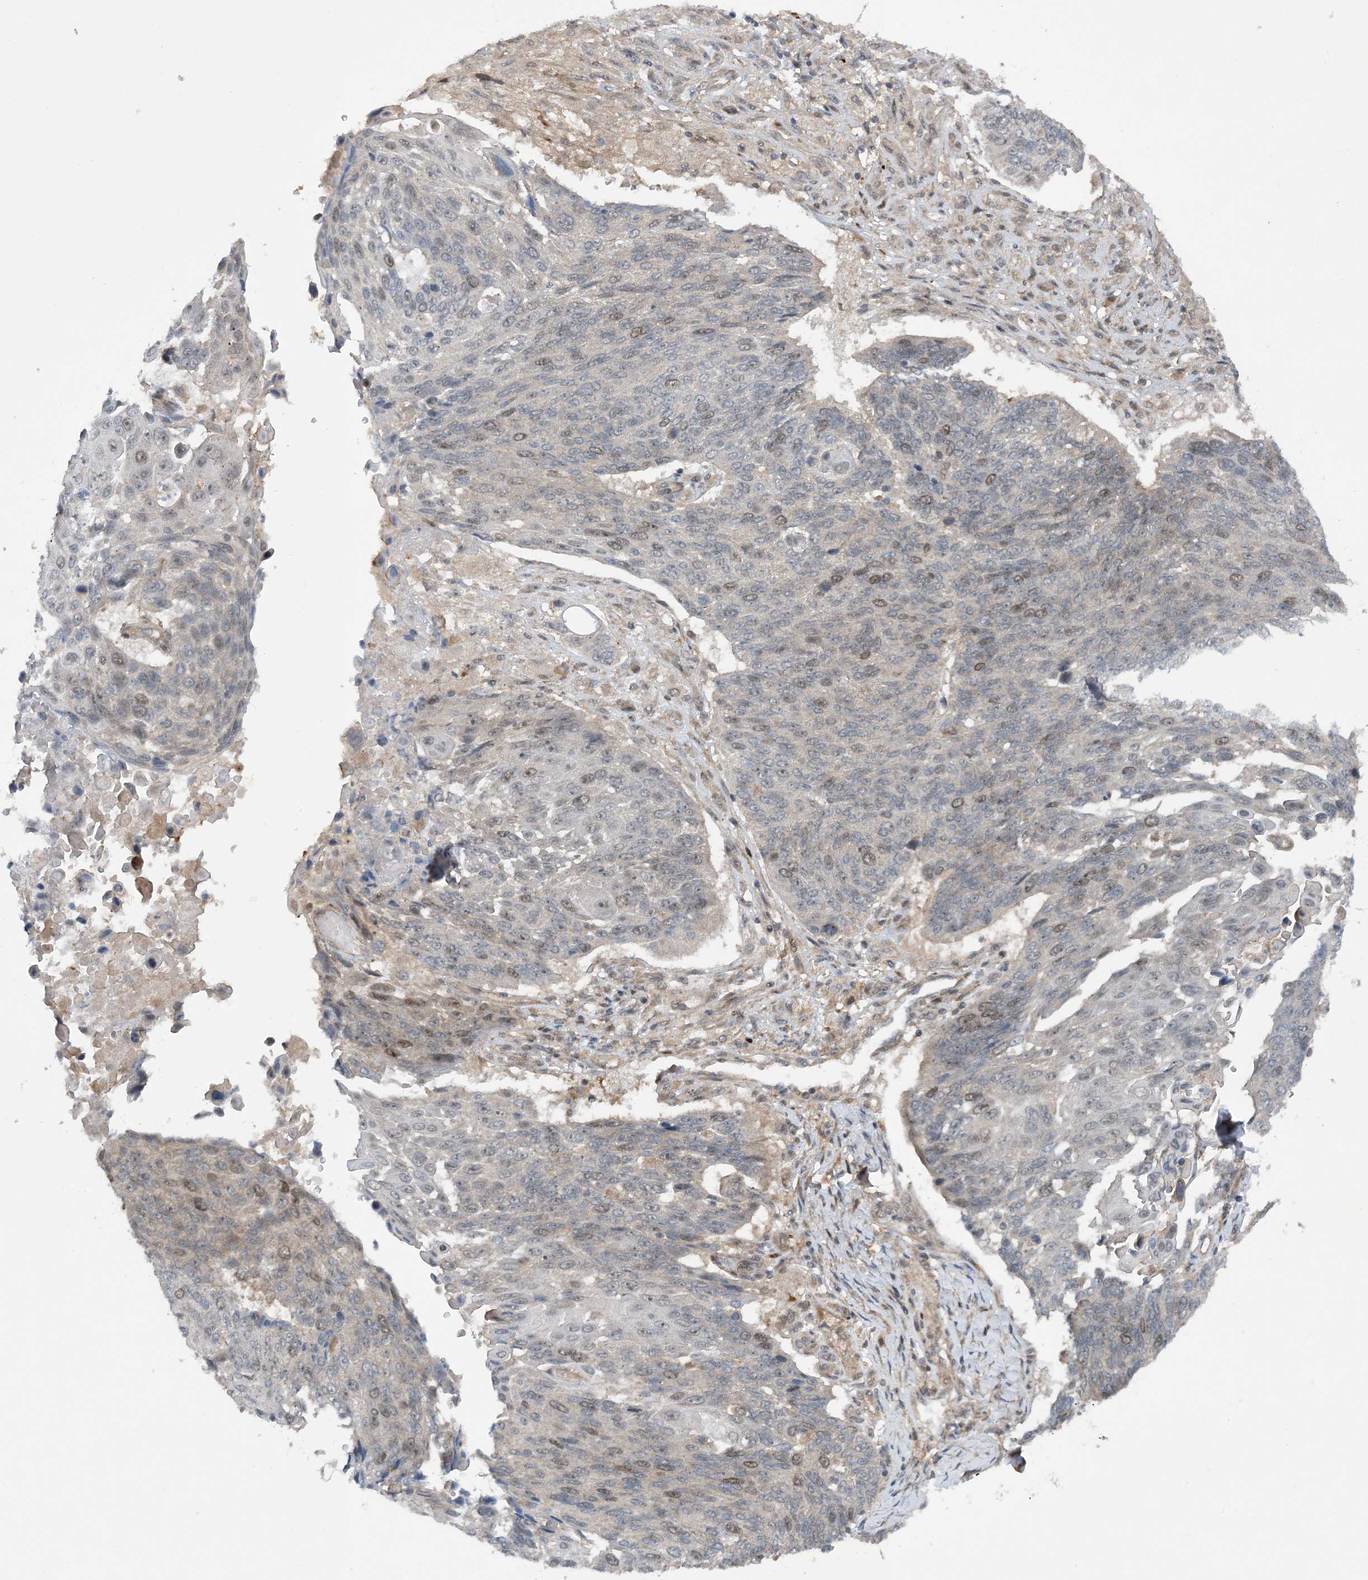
{"staining": {"intensity": "weak", "quantity": "<25%", "location": "nuclear"}, "tissue": "lung cancer", "cell_type": "Tumor cells", "image_type": "cancer", "snomed": [{"axis": "morphology", "description": "Squamous cell carcinoma, NOS"}, {"axis": "topography", "description": "Lung"}], "caption": "Immunohistochemistry of lung cancer shows no expression in tumor cells.", "gene": "HEMK1", "patient": {"sex": "male", "age": 66}}